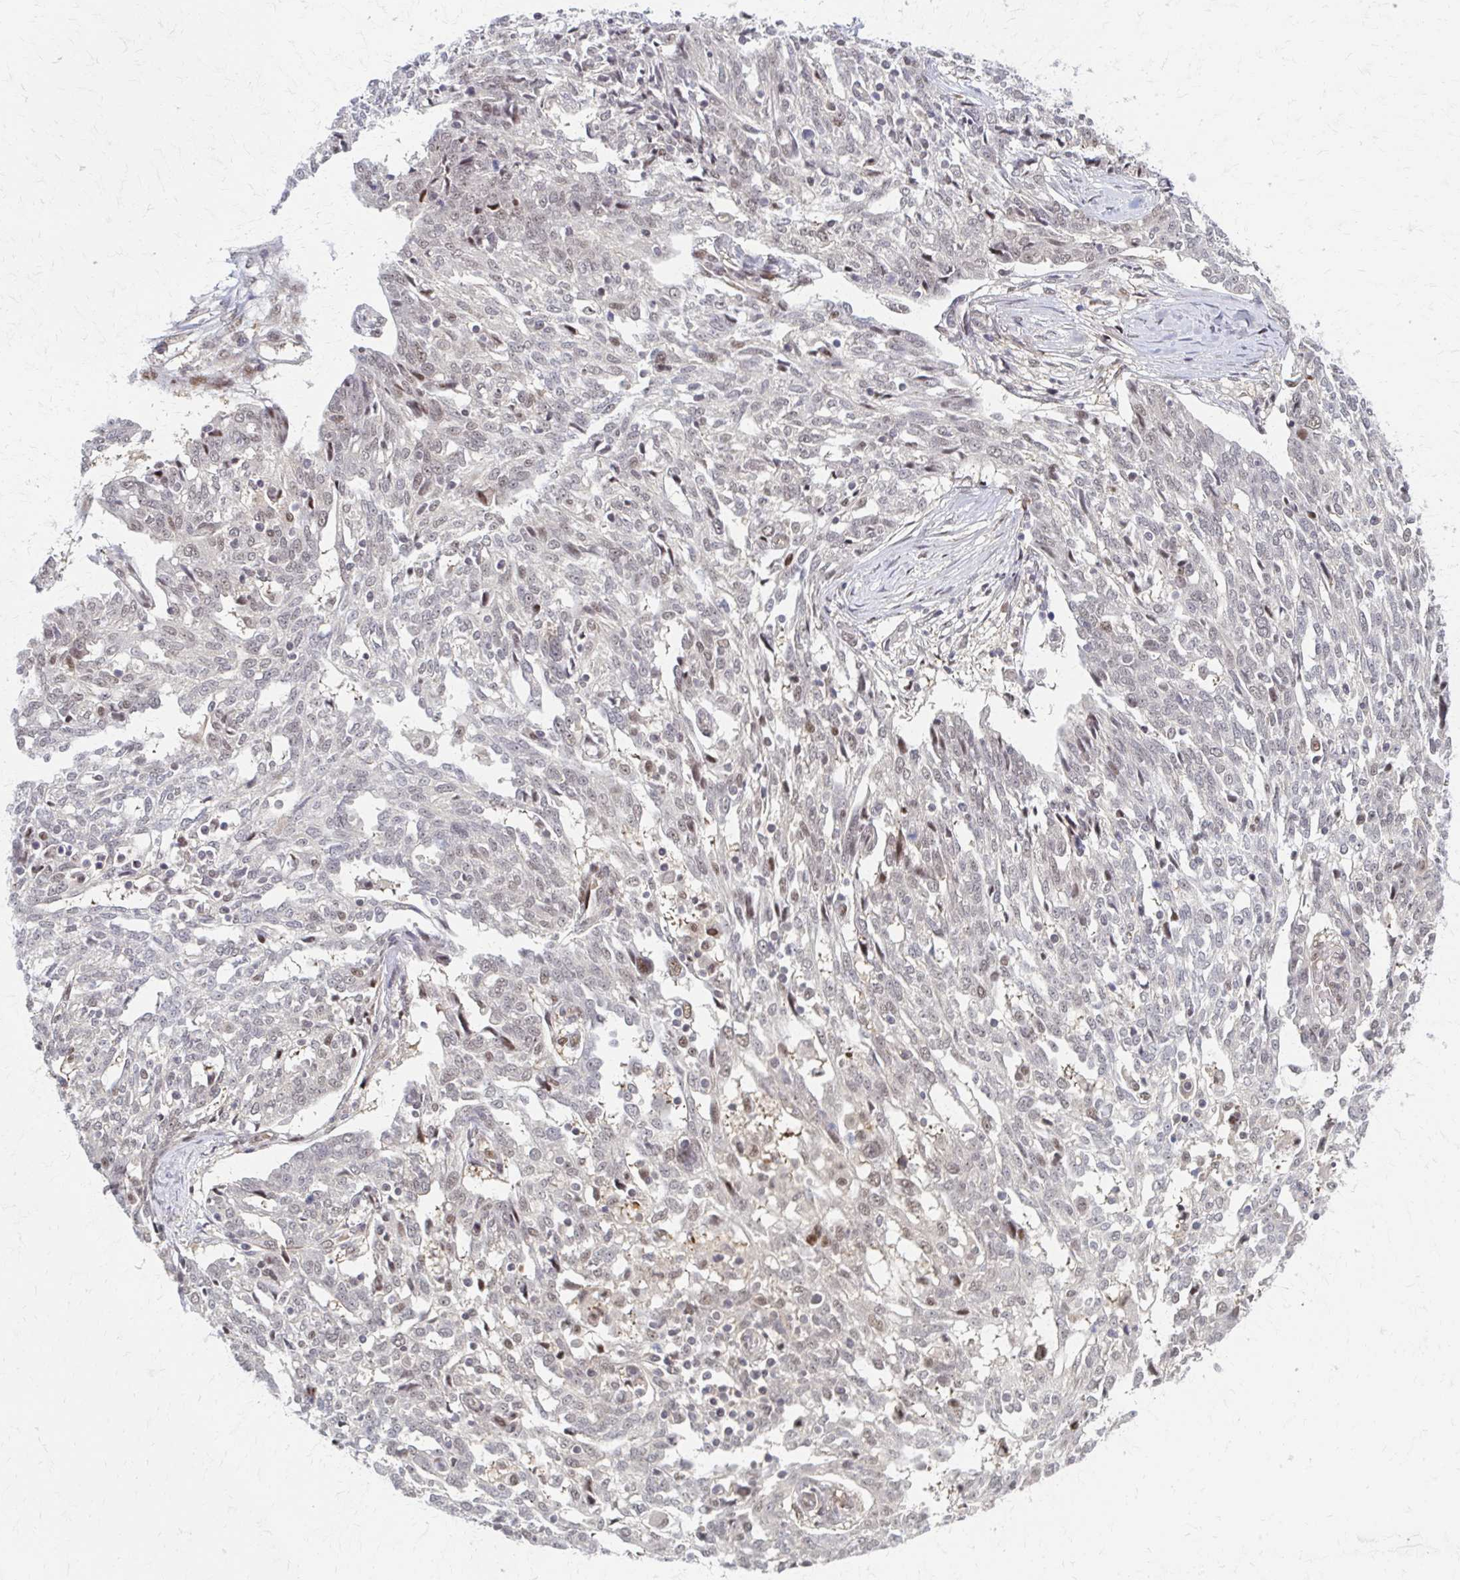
{"staining": {"intensity": "weak", "quantity": "25%-75%", "location": "nuclear"}, "tissue": "ovarian cancer", "cell_type": "Tumor cells", "image_type": "cancer", "snomed": [{"axis": "morphology", "description": "Cystadenocarcinoma, serous, NOS"}, {"axis": "topography", "description": "Ovary"}], "caption": "Protein expression analysis of human ovarian cancer reveals weak nuclear expression in about 25%-75% of tumor cells.", "gene": "PSMD7", "patient": {"sex": "female", "age": 67}}